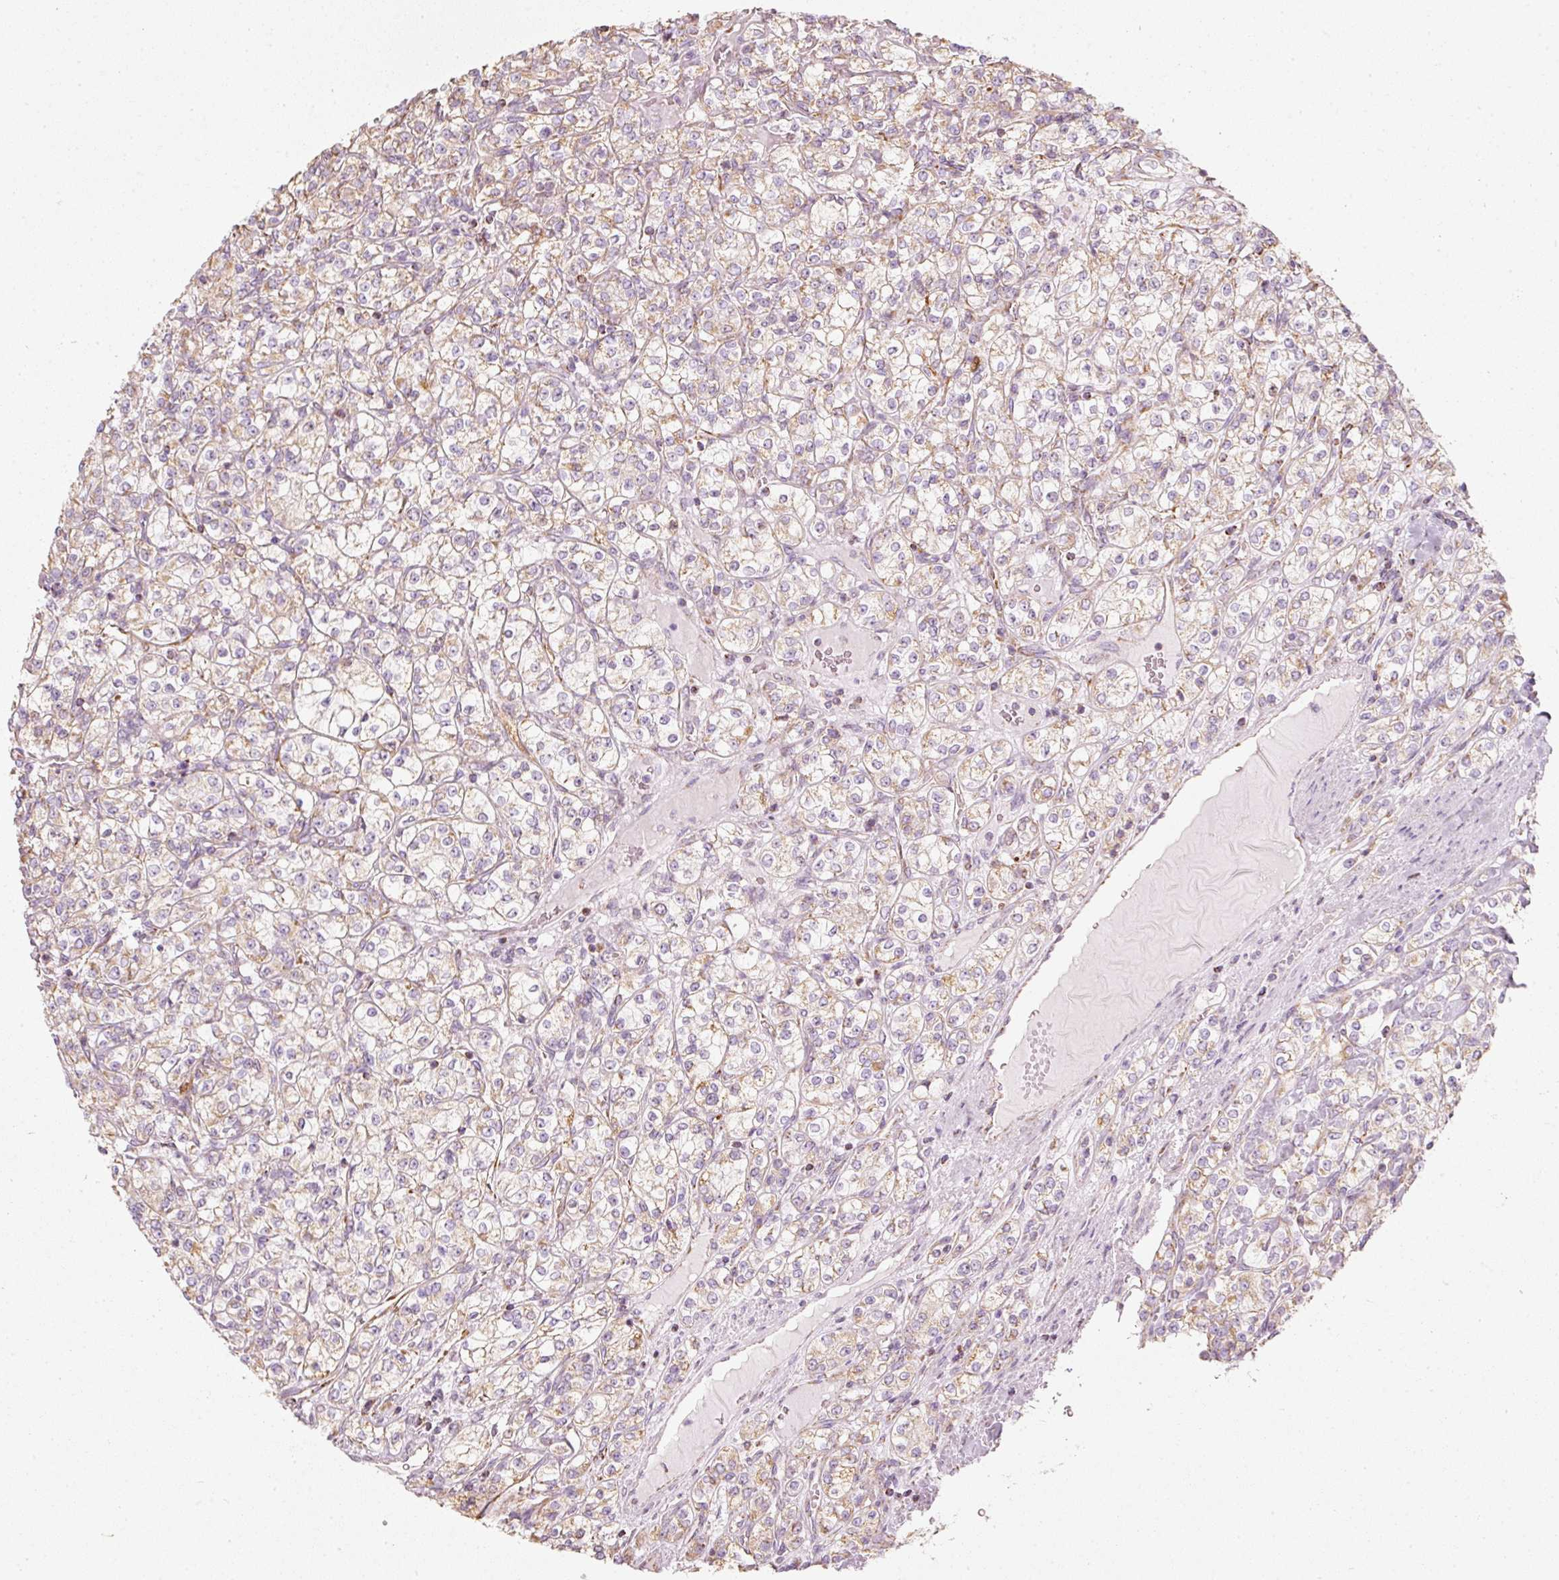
{"staining": {"intensity": "weak", "quantity": ">75%", "location": "cytoplasmic/membranous"}, "tissue": "renal cancer", "cell_type": "Tumor cells", "image_type": "cancer", "snomed": [{"axis": "morphology", "description": "Adenocarcinoma, NOS"}, {"axis": "topography", "description": "Kidney"}], "caption": "Adenocarcinoma (renal) stained with immunohistochemistry (IHC) demonstrates weak cytoplasmic/membranous staining in approximately >75% of tumor cells. (DAB (3,3'-diaminobenzidine) IHC with brightfield microscopy, high magnification).", "gene": "DUT", "patient": {"sex": "male", "age": 77}}